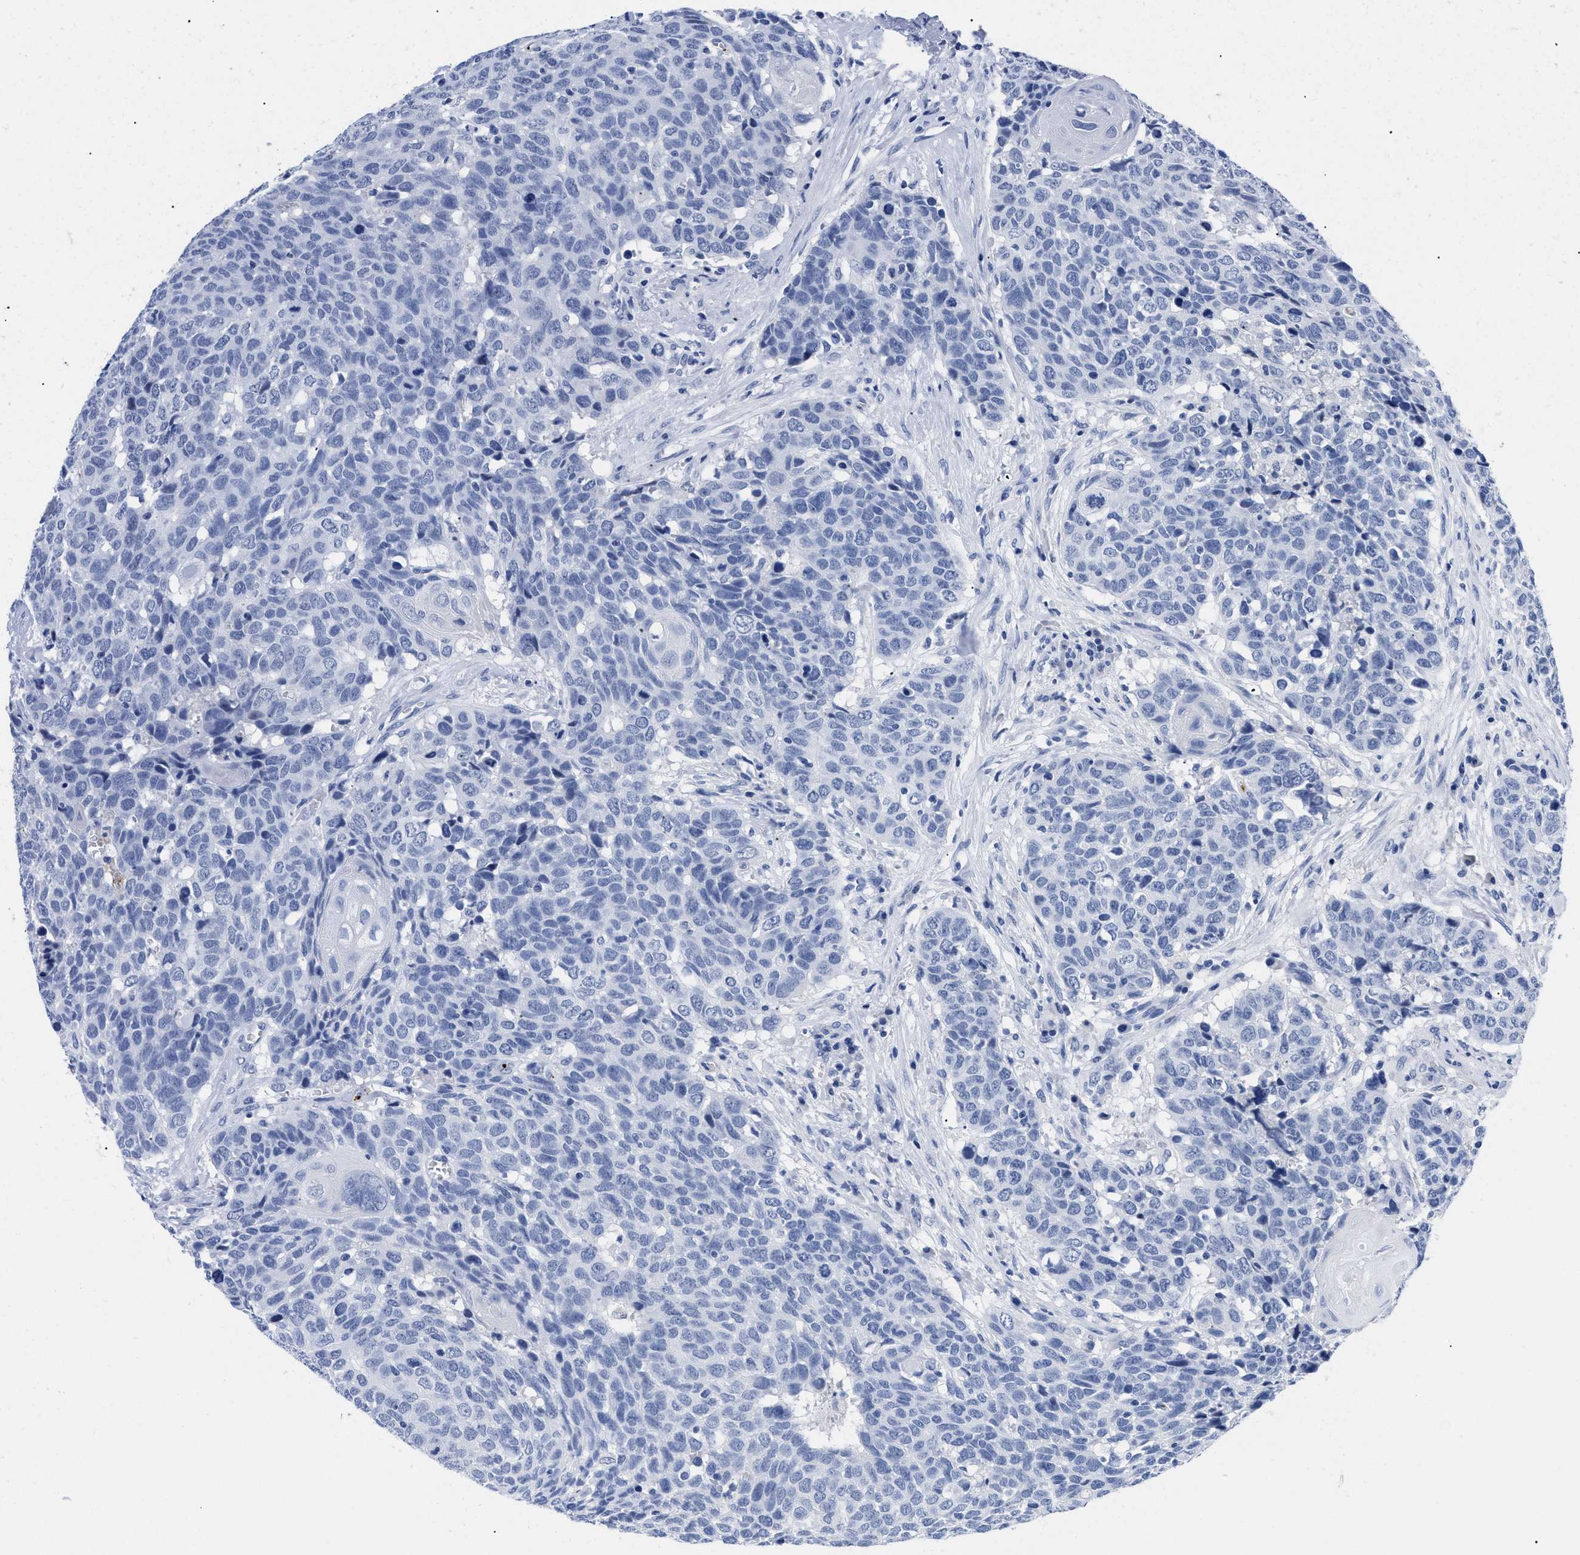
{"staining": {"intensity": "negative", "quantity": "none", "location": "none"}, "tissue": "head and neck cancer", "cell_type": "Tumor cells", "image_type": "cancer", "snomed": [{"axis": "morphology", "description": "Squamous cell carcinoma, NOS"}, {"axis": "topography", "description": "Head-Neck"}], "caption": "Head and neck cancer was stained to show a protein in brown. There is no significant positivity in tumor cells. (Brightfield microscopy of DAB (3,3'-diaminobenzidine) immunohistochemistry at high magnification).", "gene": "TREML1", "patient": {"sex": "male", "age": 66}}